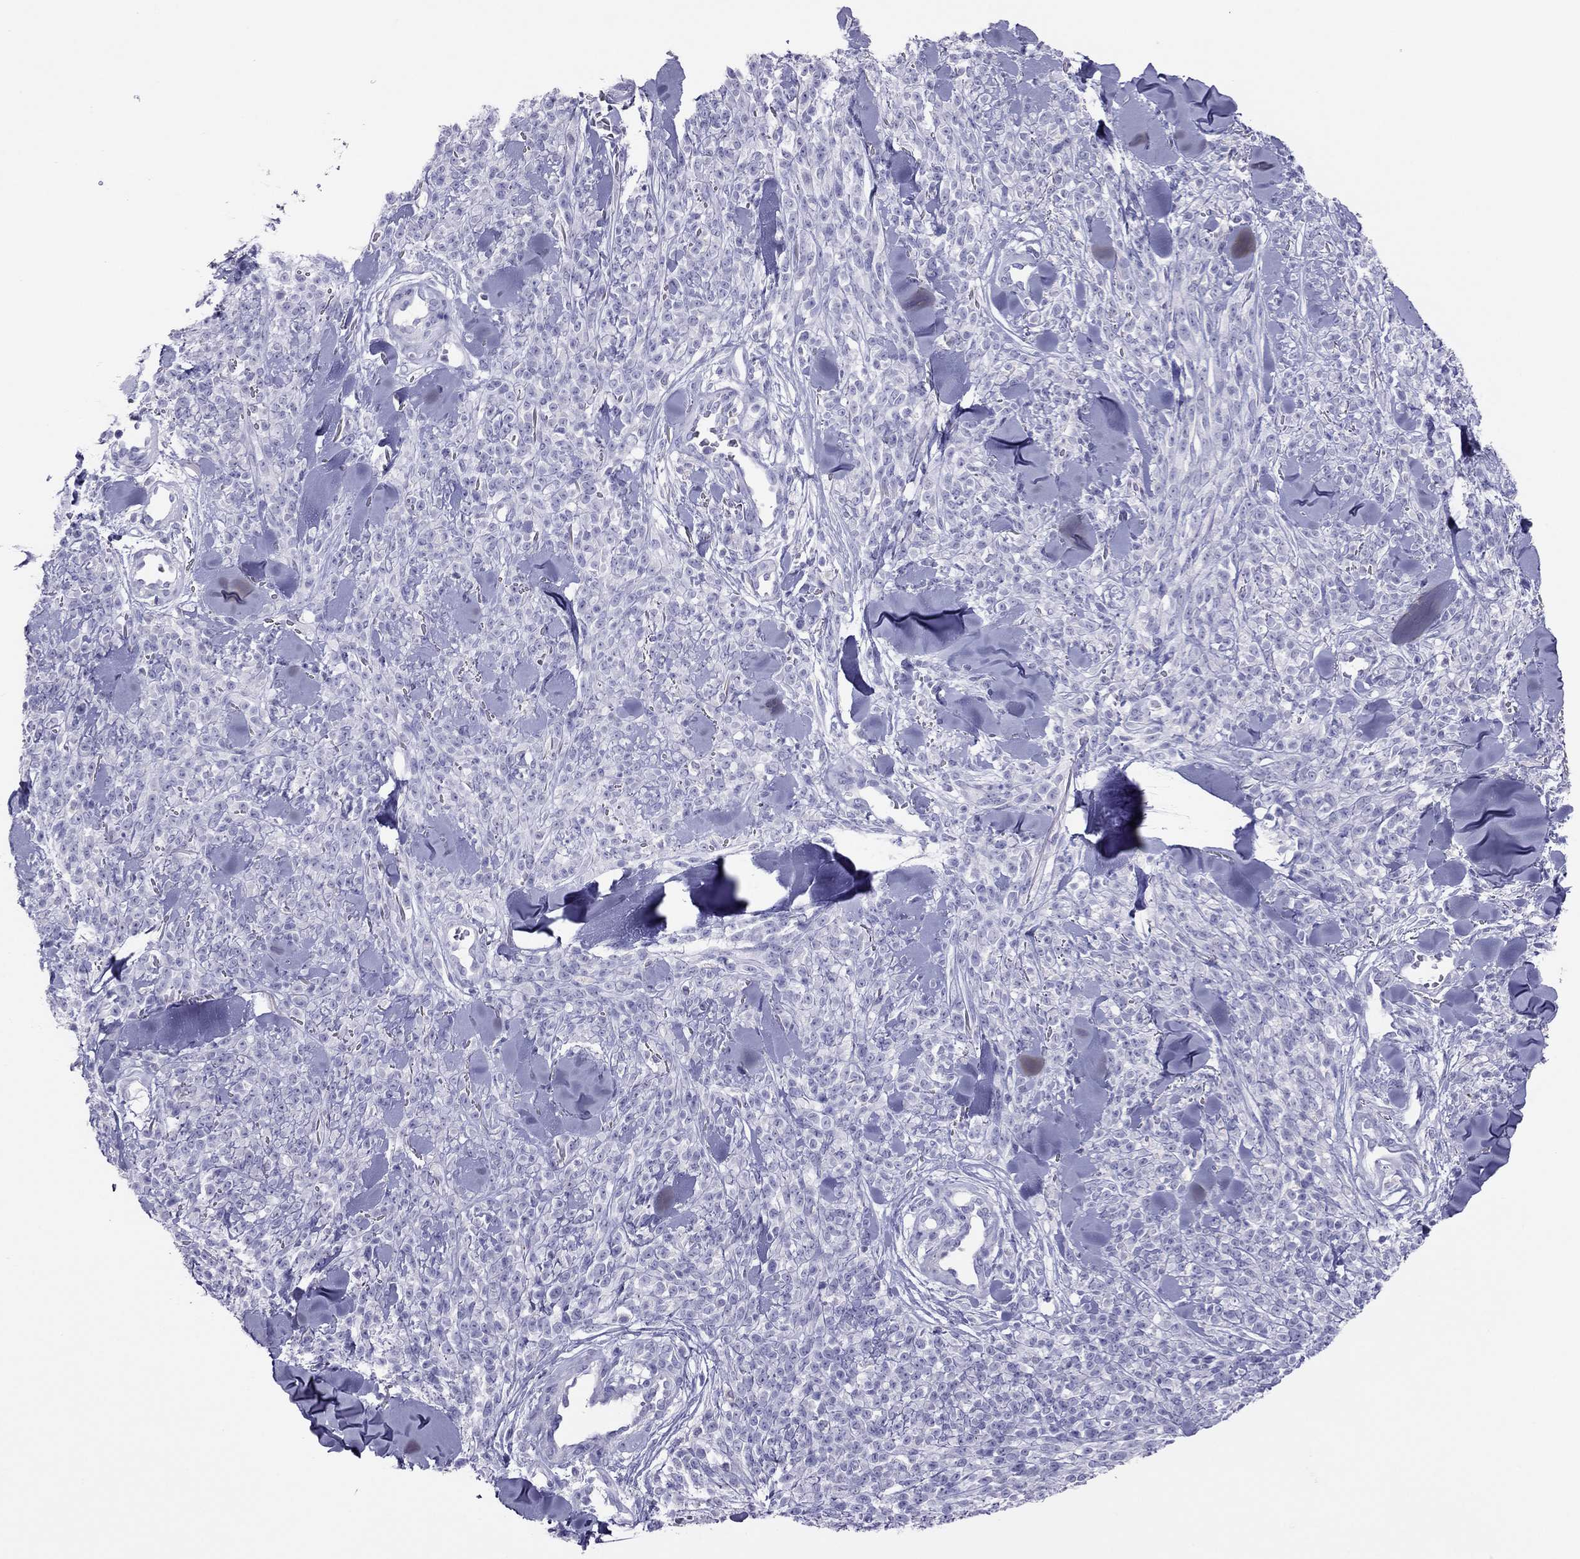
{"staining": {"intensity": "negative", "quantity": "none", "location": "none"}, "tissue": "melanoma", "cell_type": "Tumor cells", "image_type": "cancer", "snomed": [{"axis": "morphology", "description": "Malignant melanoma, NOS"}, {"axis": "topography", "description": "Skin"}, {"axis": "topography", "description": "Skin of trunk"}], "caption": "There is no significant positivity in tumor cells of melanoma.", "gene": "MAEL", "patient": {"sex": "male", "age": 74}}